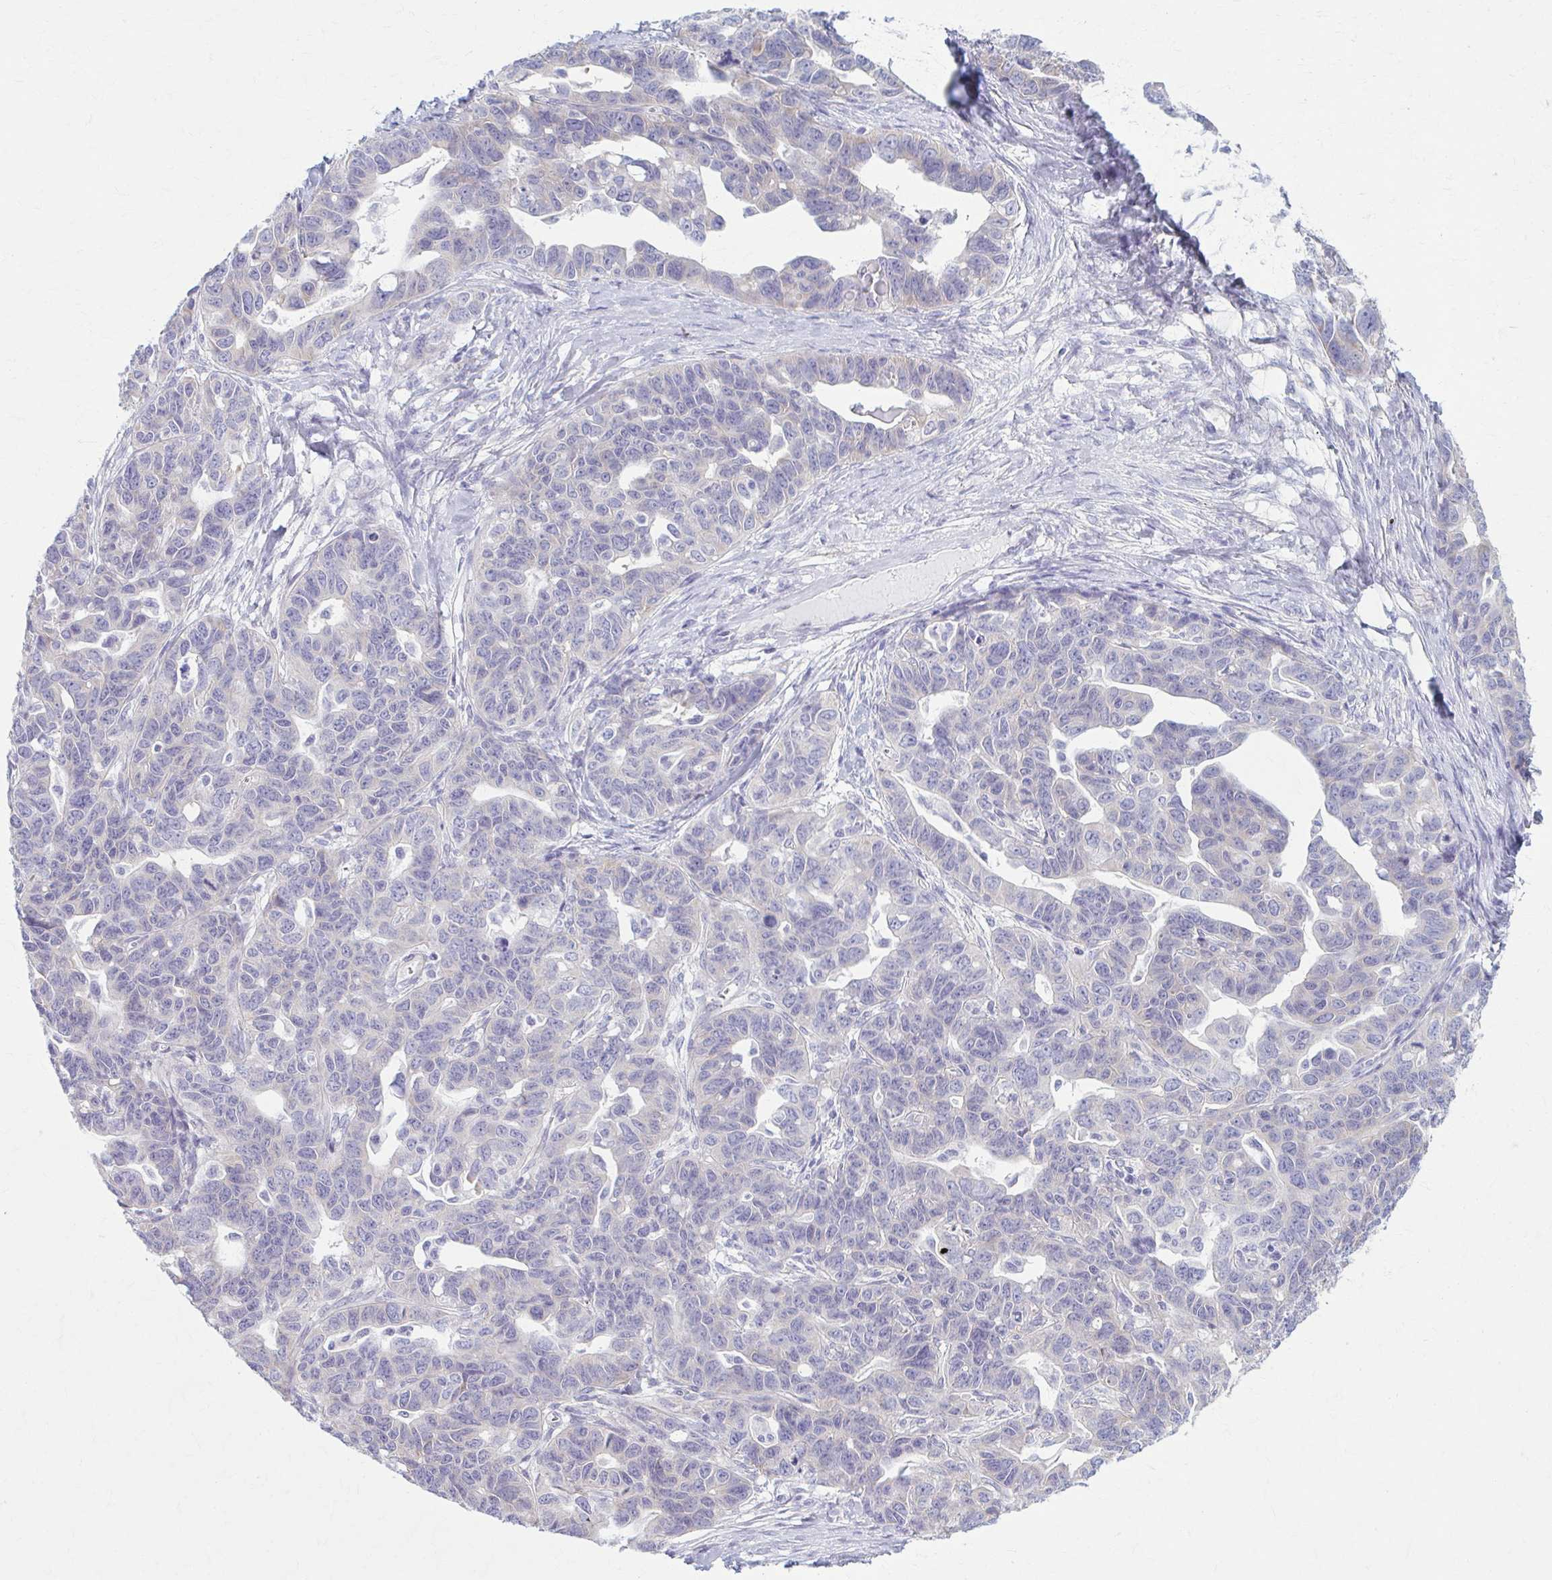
{"staining": {"intensity": "negative", "quantity": "none", "location": "none"}, "tissue": "ovarian cancer", "cell_type": "Tumor cells", "image_type": "cancer", "snomed": [{"axis": "morphology", "description": "Cystadenocarcinoma, serous, NOS"}, {"axis": "topography", "description": "Ovary"}], "caption": "Immunohistochemical staining of ovarian serous cystadenocarcinoma reveals no significant positivity in tumor cells.", "gene": "PRKRA", "patient": {"sex": "female", "age": 69}}